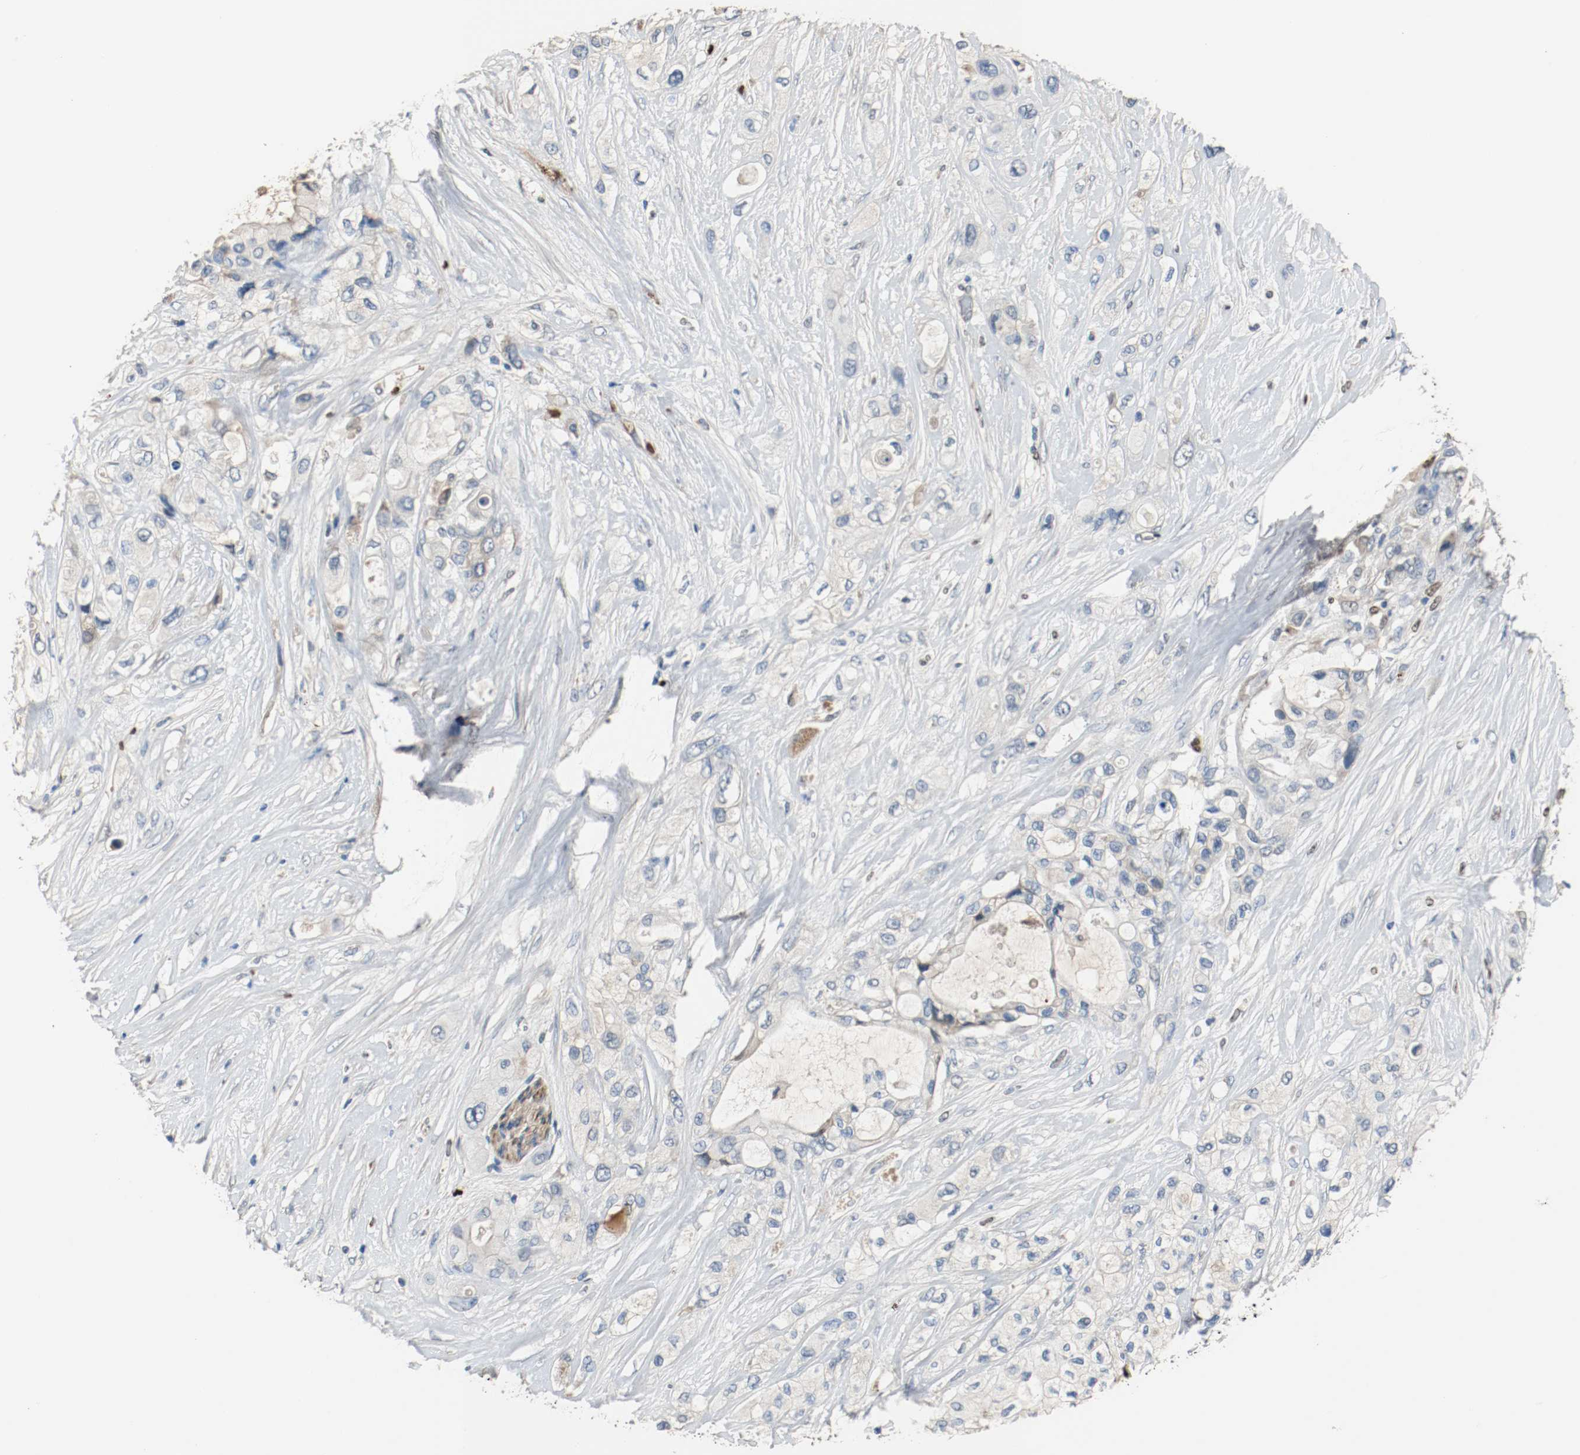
{"staining": {"intensity": "negative", "quantity": "none", "location": "none"}, "tissue": "pancreatic cancer", "cell_type": "Tumor cells", "image_type": "cancer", "snomed": [{"axis": "morphology", "description": "Adenocarcinoma, NOS"}, {"axis": "topography", "description": "Pancreas"}], "caption": "Tumor cells show no significant protein expression in adenocarcinoma (pancreatic).", "gene": "BLK", "patient": {"sex": "female", "age": 59}}